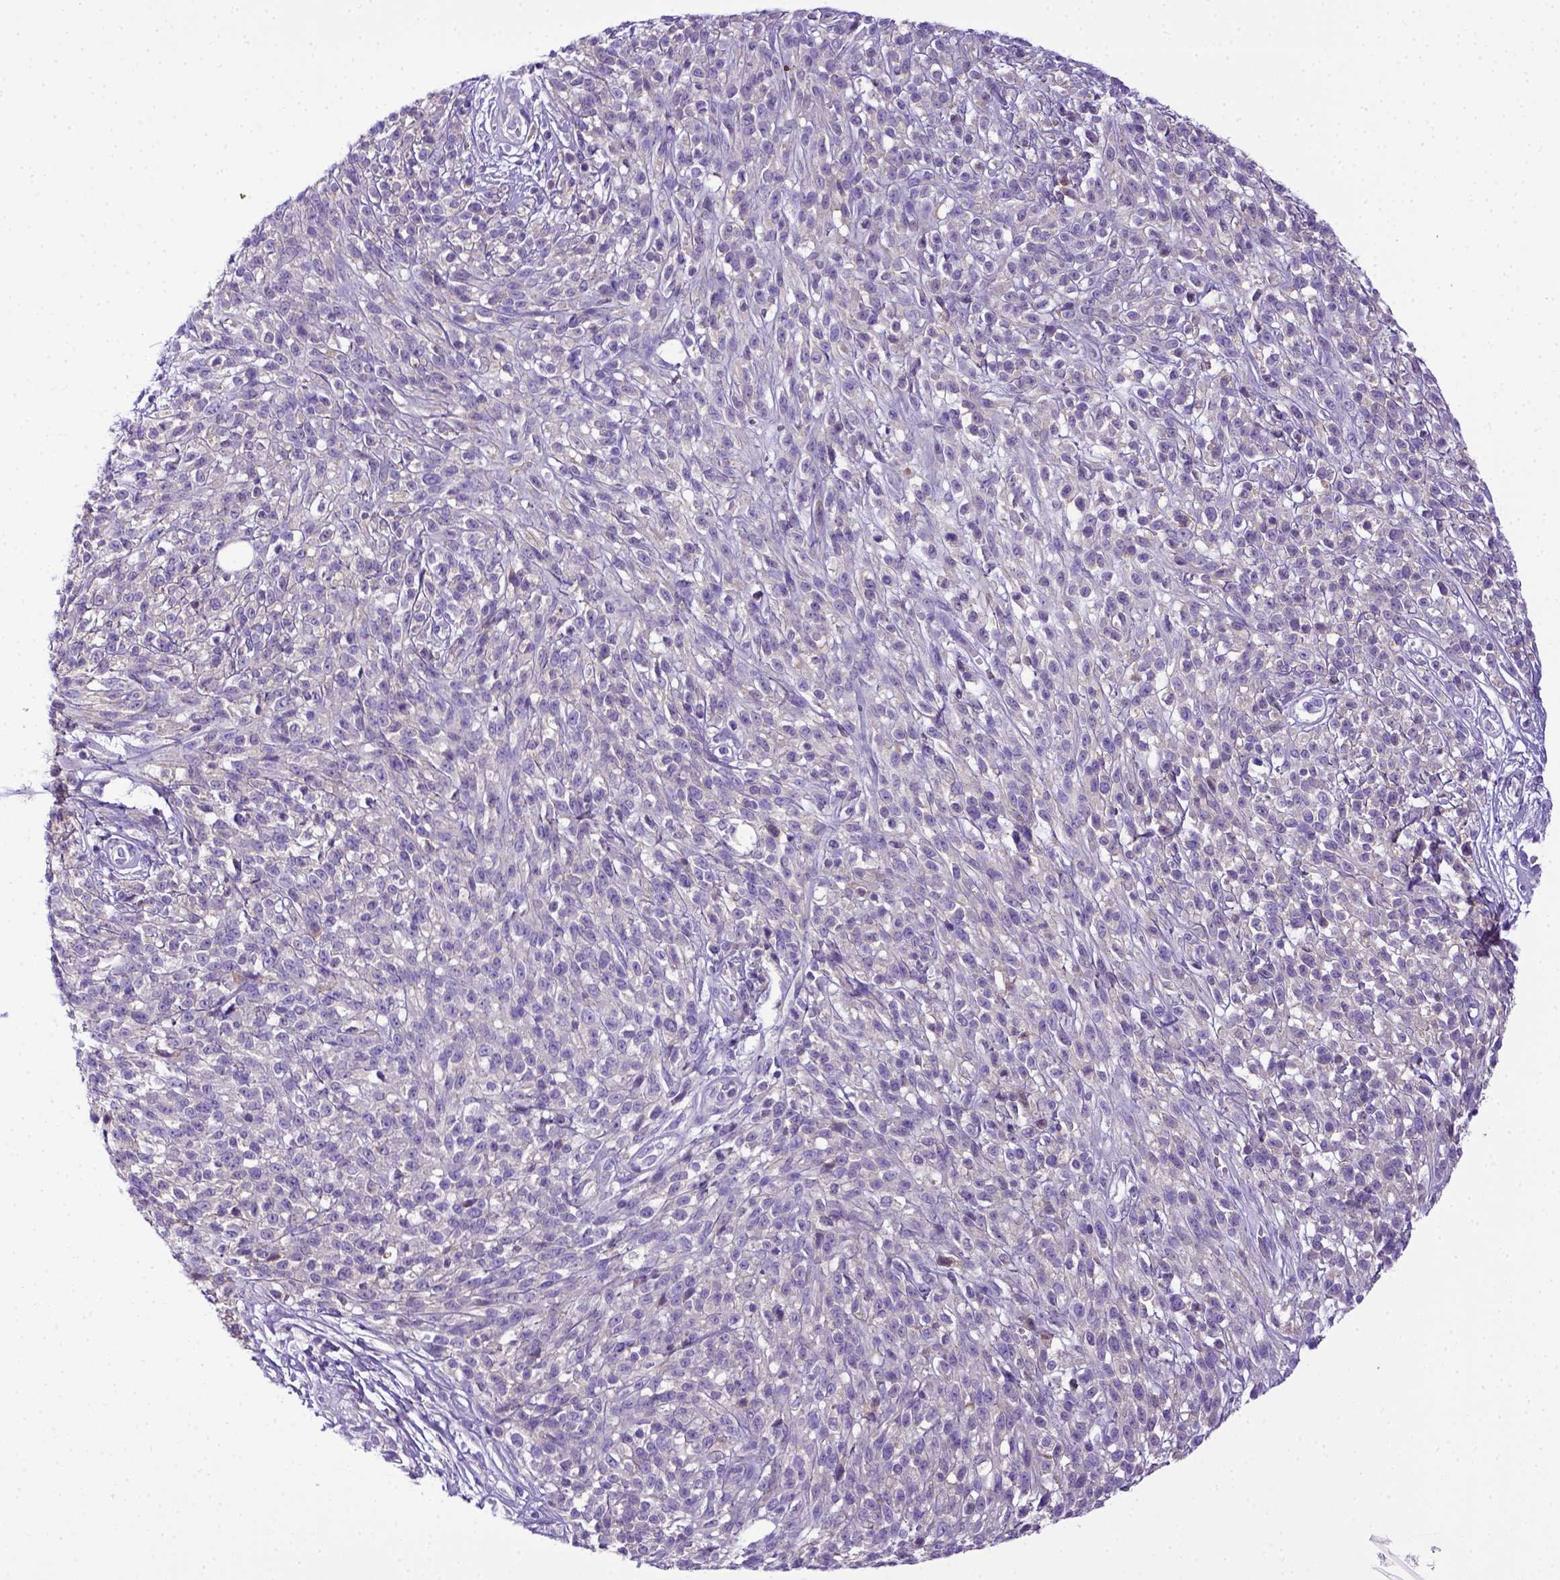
{"staining": {"intensity": "negative", "quantity": "none", "location": "none"}, "tissue": "melanoma", "cell_type": "Tumor cells", "image_type": "cancer", "snomed": [{"axis": "morphology", "description": "Malignant melanoma, NOS"}, {"axis": "topography", "description": "Skin"}, {"axis": "topography", "description": "Skin of trunk"}], "caption": "Micrograph shows no protein expression in tumor cells of melanoma tissue.", "gene": "ITIH4", "patient": {"sex": "male", "age": 74}}